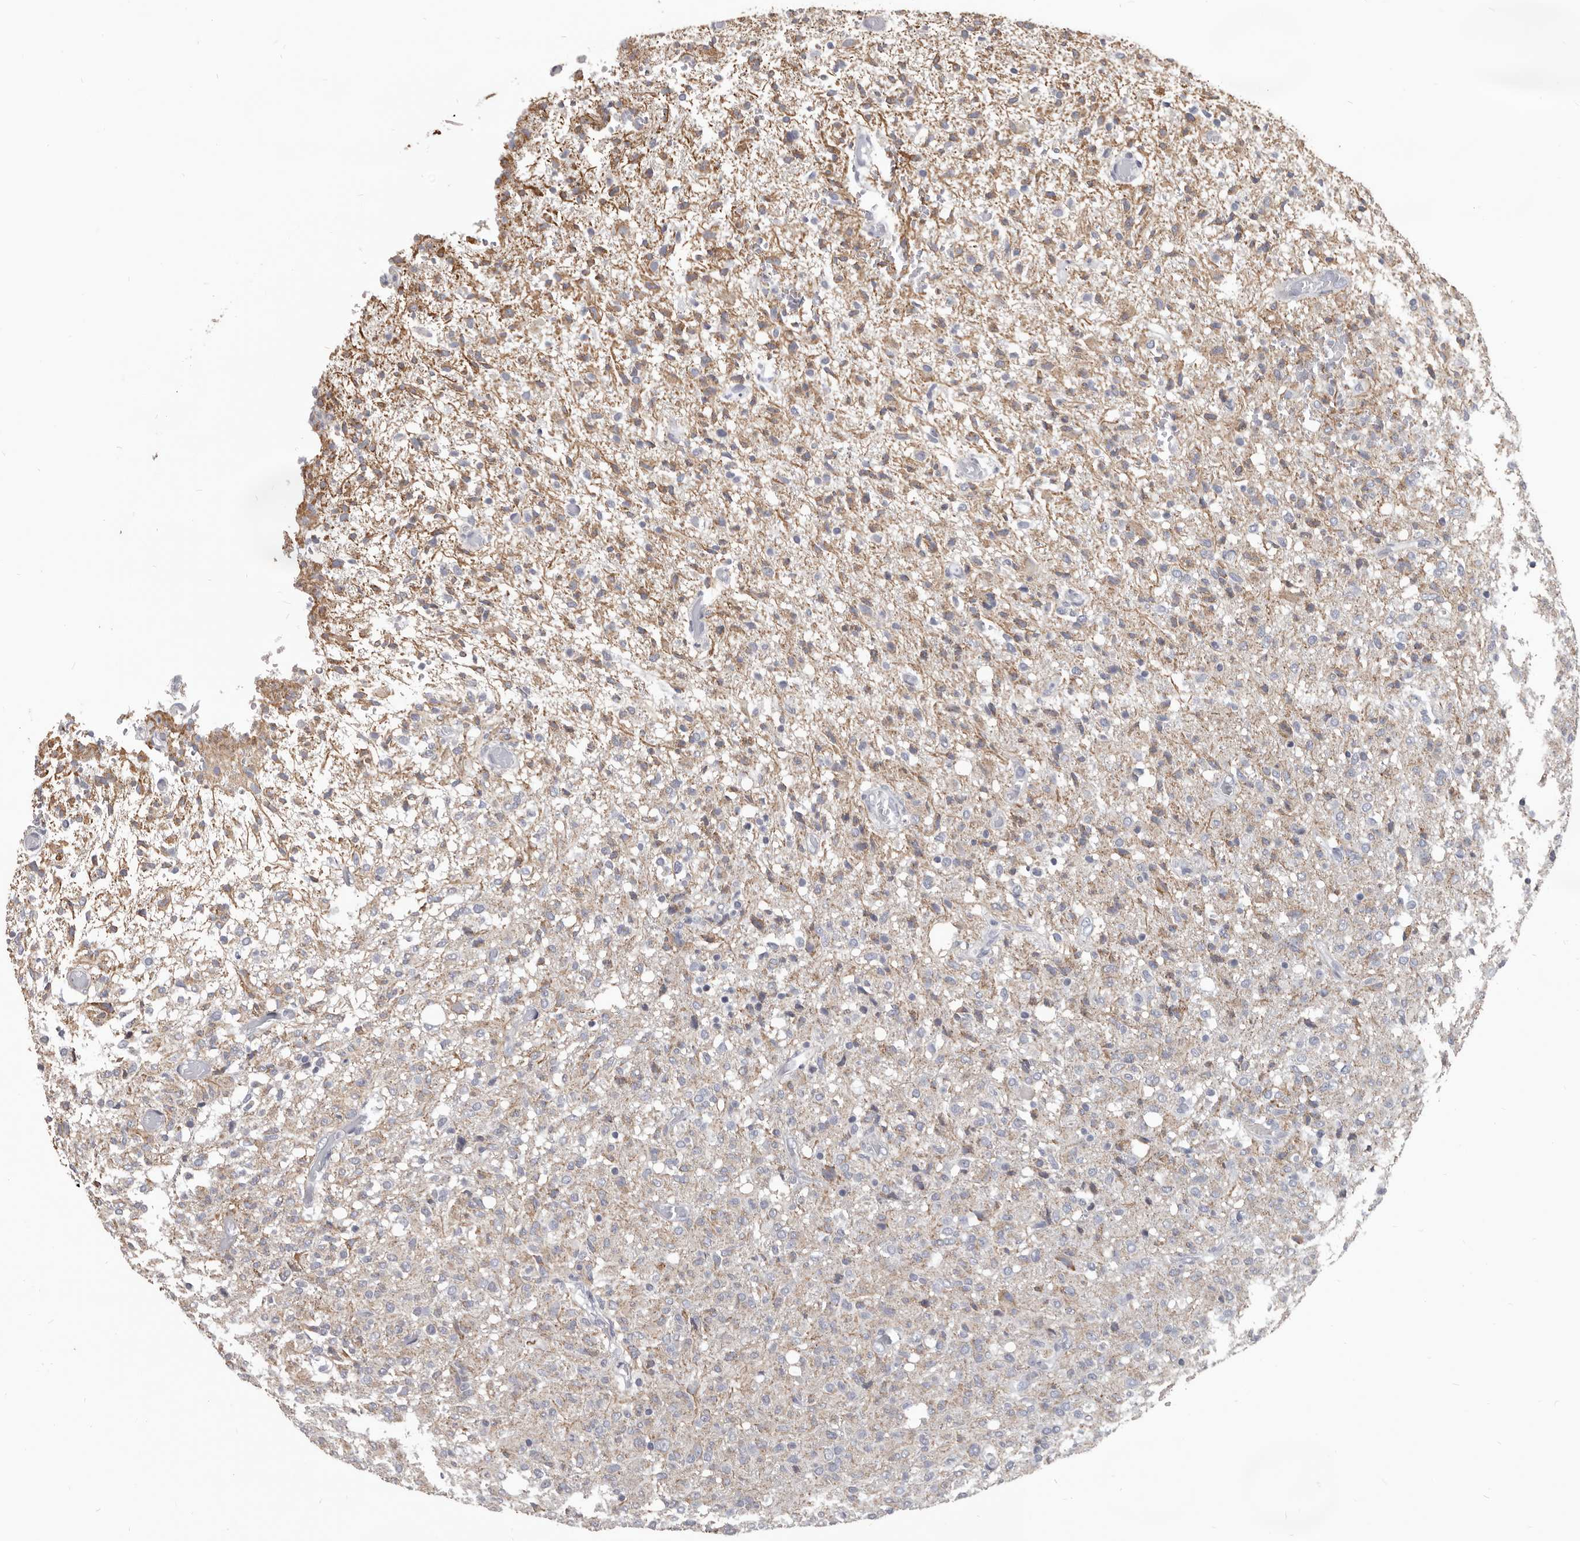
{"staining": {"intensity": "weak", "quantity": "<25%", "location": "cytoplasmic/membranous"}, "tissue": "glioma", "cell_type": "Tumor cells", "image_type": "cancer", "snomed": [{"axis": "morphology", "description": "Glioma, malignant, High grade"}, {"axis": "topography", "description": "Brain"}], "caption": "An IHC image of malignant high-grade glioma is shown. There is no staining in tumor cells of malignant high-grade glioma. (DAB IHC visualized using brightfield microscopy, high magnification).", "gene": "ALDH5A1", "patient": {"sex": "female", "age": 57}}